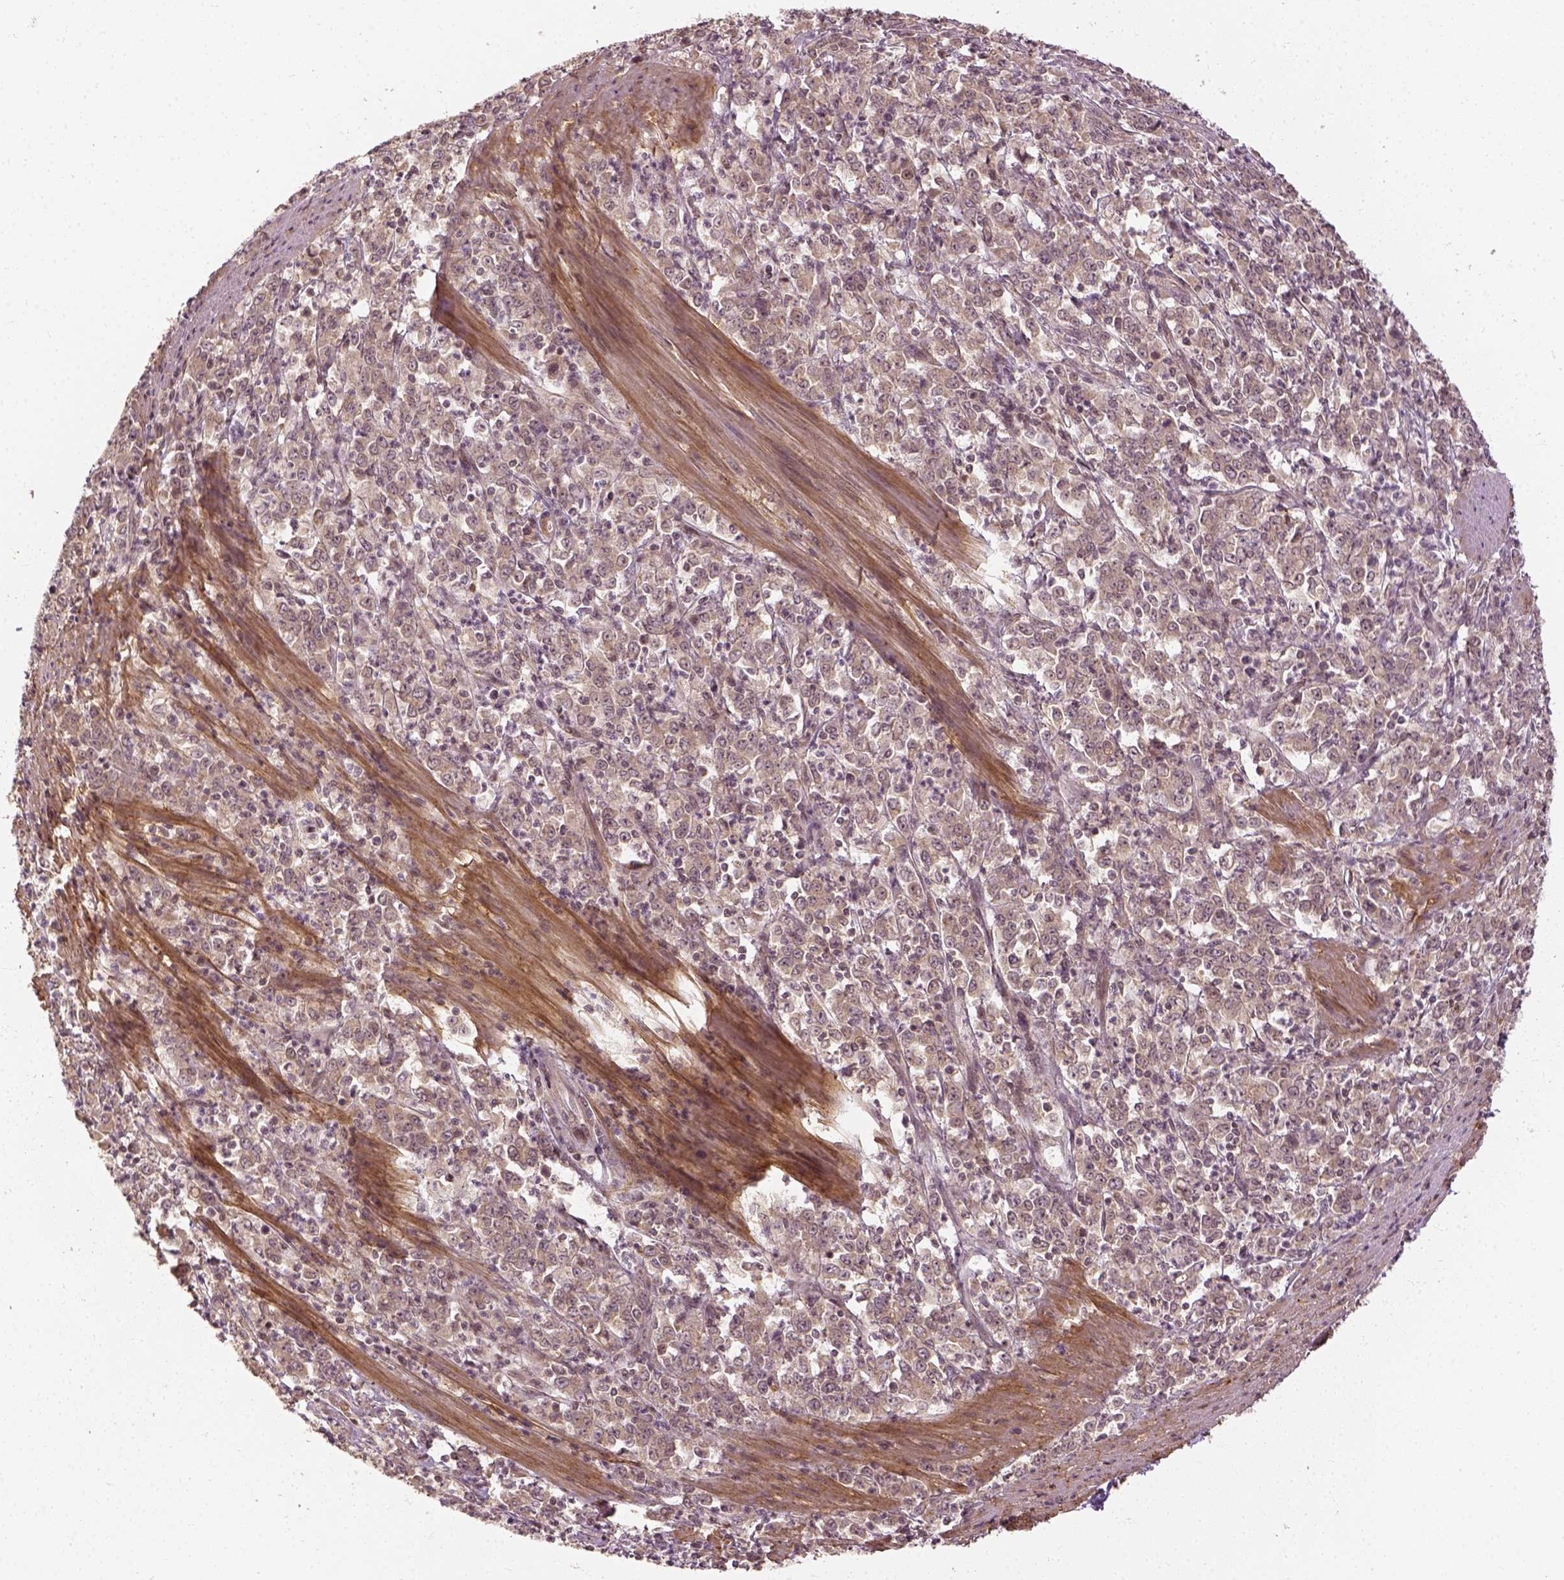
{"staining": {"intensity": "weak", "quantity": "25%-75%", "location": "cytoplasmic/membranous"}, "tissue": "stomach cancer", "cell_type": "Tumor cells", "image_type": "cancer", "snomed": [{"axis": "morphology", "description": "Adenocarcinoma, NOS"}, {"axis": "topography", "description": "Stomach, lower"}], "caption": "Immunohistochemistry (IHC) (DAB) staining of human stomach cancer (adenocarcinoma) reveals weak cytoplasmic/membranous protein expression in about 25%-75% of tumor cells. The staining is performed using DAB brown chromogen to label protein expression. The nuclei are counter-stained blue using hematoxylin.", "gene": "VEGFA", "patient": {"sex": "female", "age": 71}}